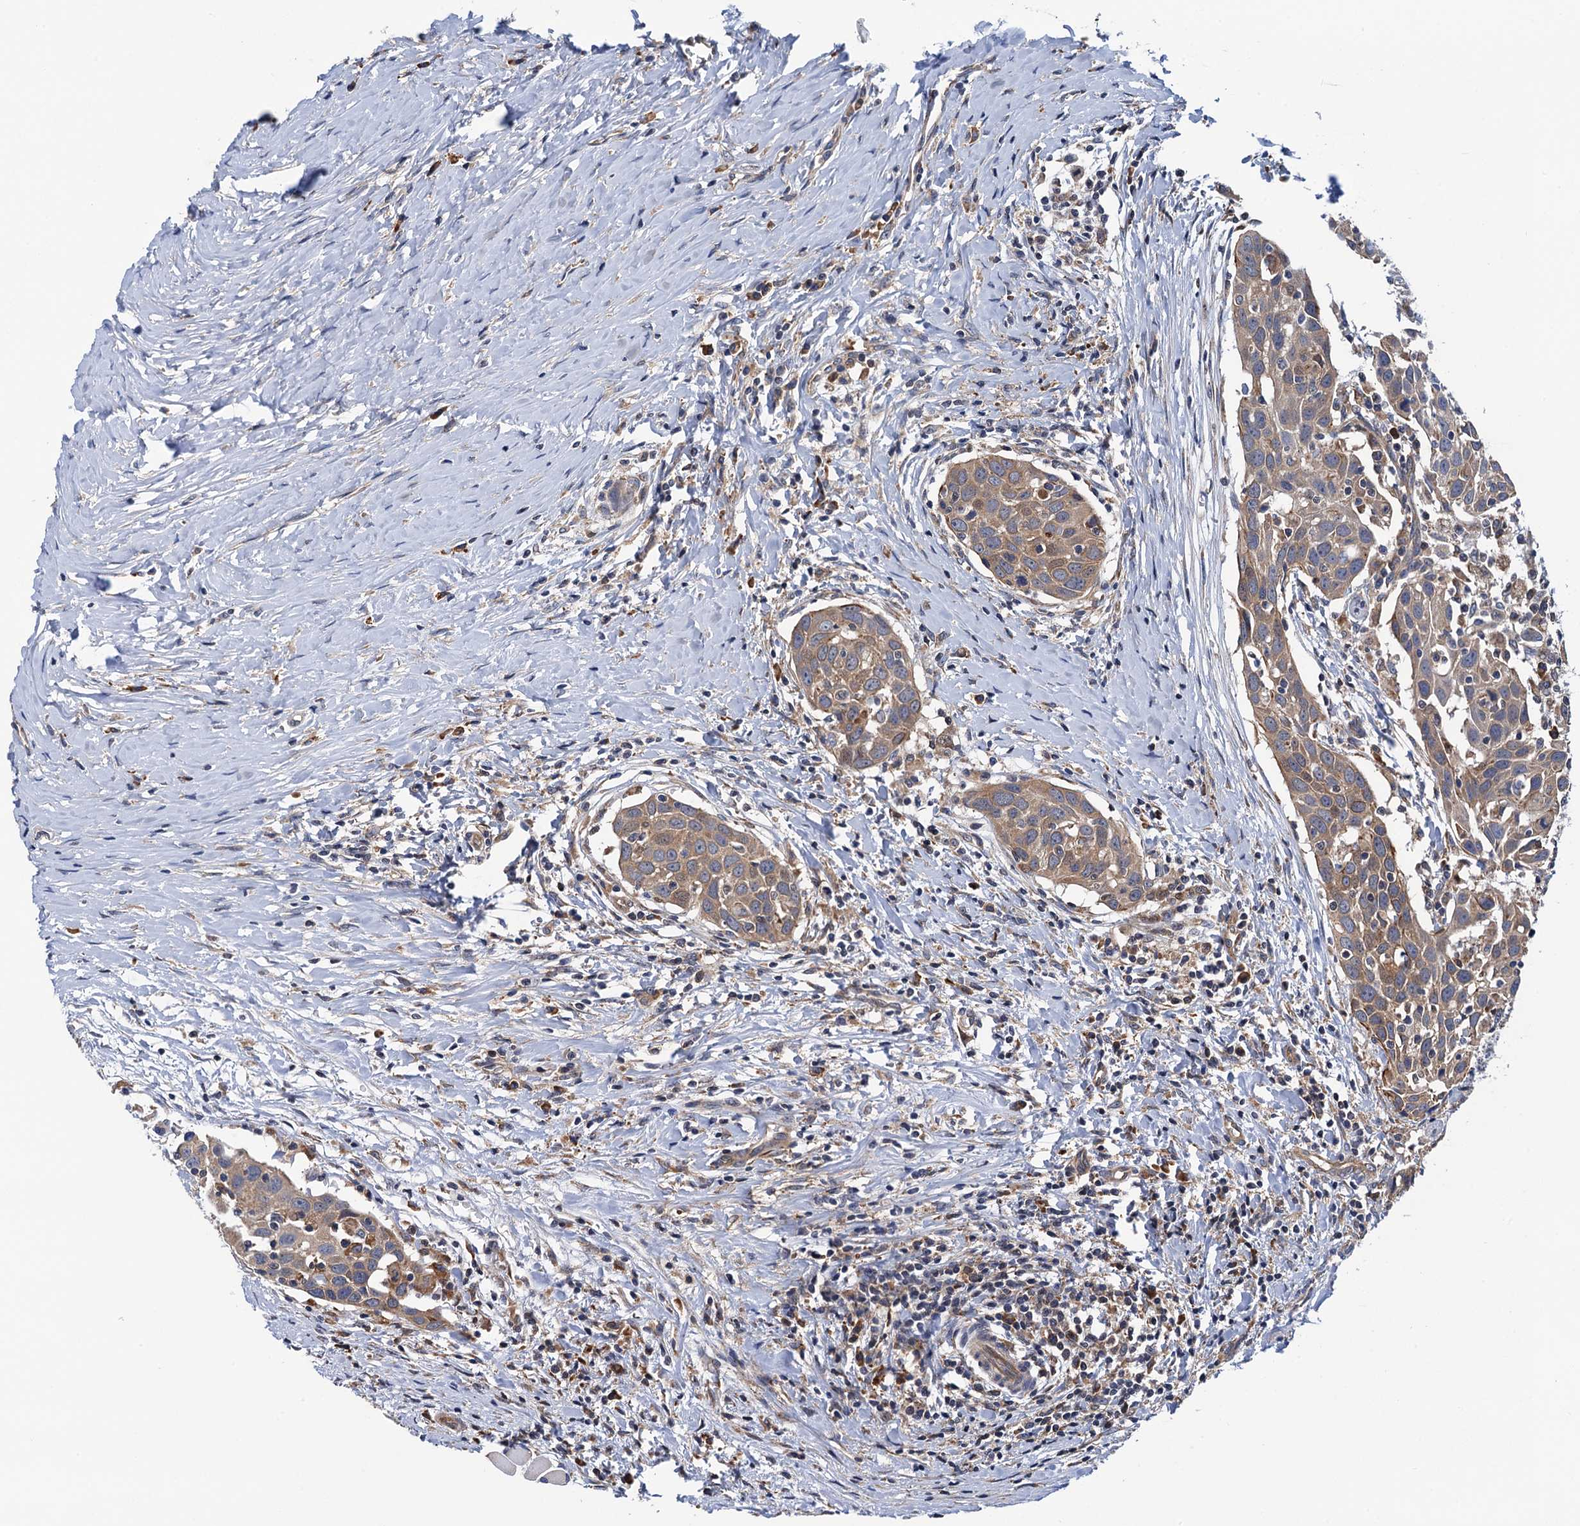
{"staining": {"intensity": "moderate", "quantity": "25%-75%", "location": "cytoplasmic/membranous"}, "tissue": "head and neck cancer", "cell_type": "Tumor cells", "image_type": "cancer", "snomed": [{"axis": "morphology", "description": "Squamous cell carcinoma, NOS"}, {"axis": "topography", "description": "Oral tissue"}, {"axis": "topography", "description": "Head-Neck"}], "caption": "High-power microscopy captured an immunohistochemistry (IHC) micrograph of head and neck cancer, revealing moderate cytoplasmic/membranous expression in about 25%-75% of tumor cells.", "gene": "PGLS", "patient": {"sex": "female", "age": 50}}